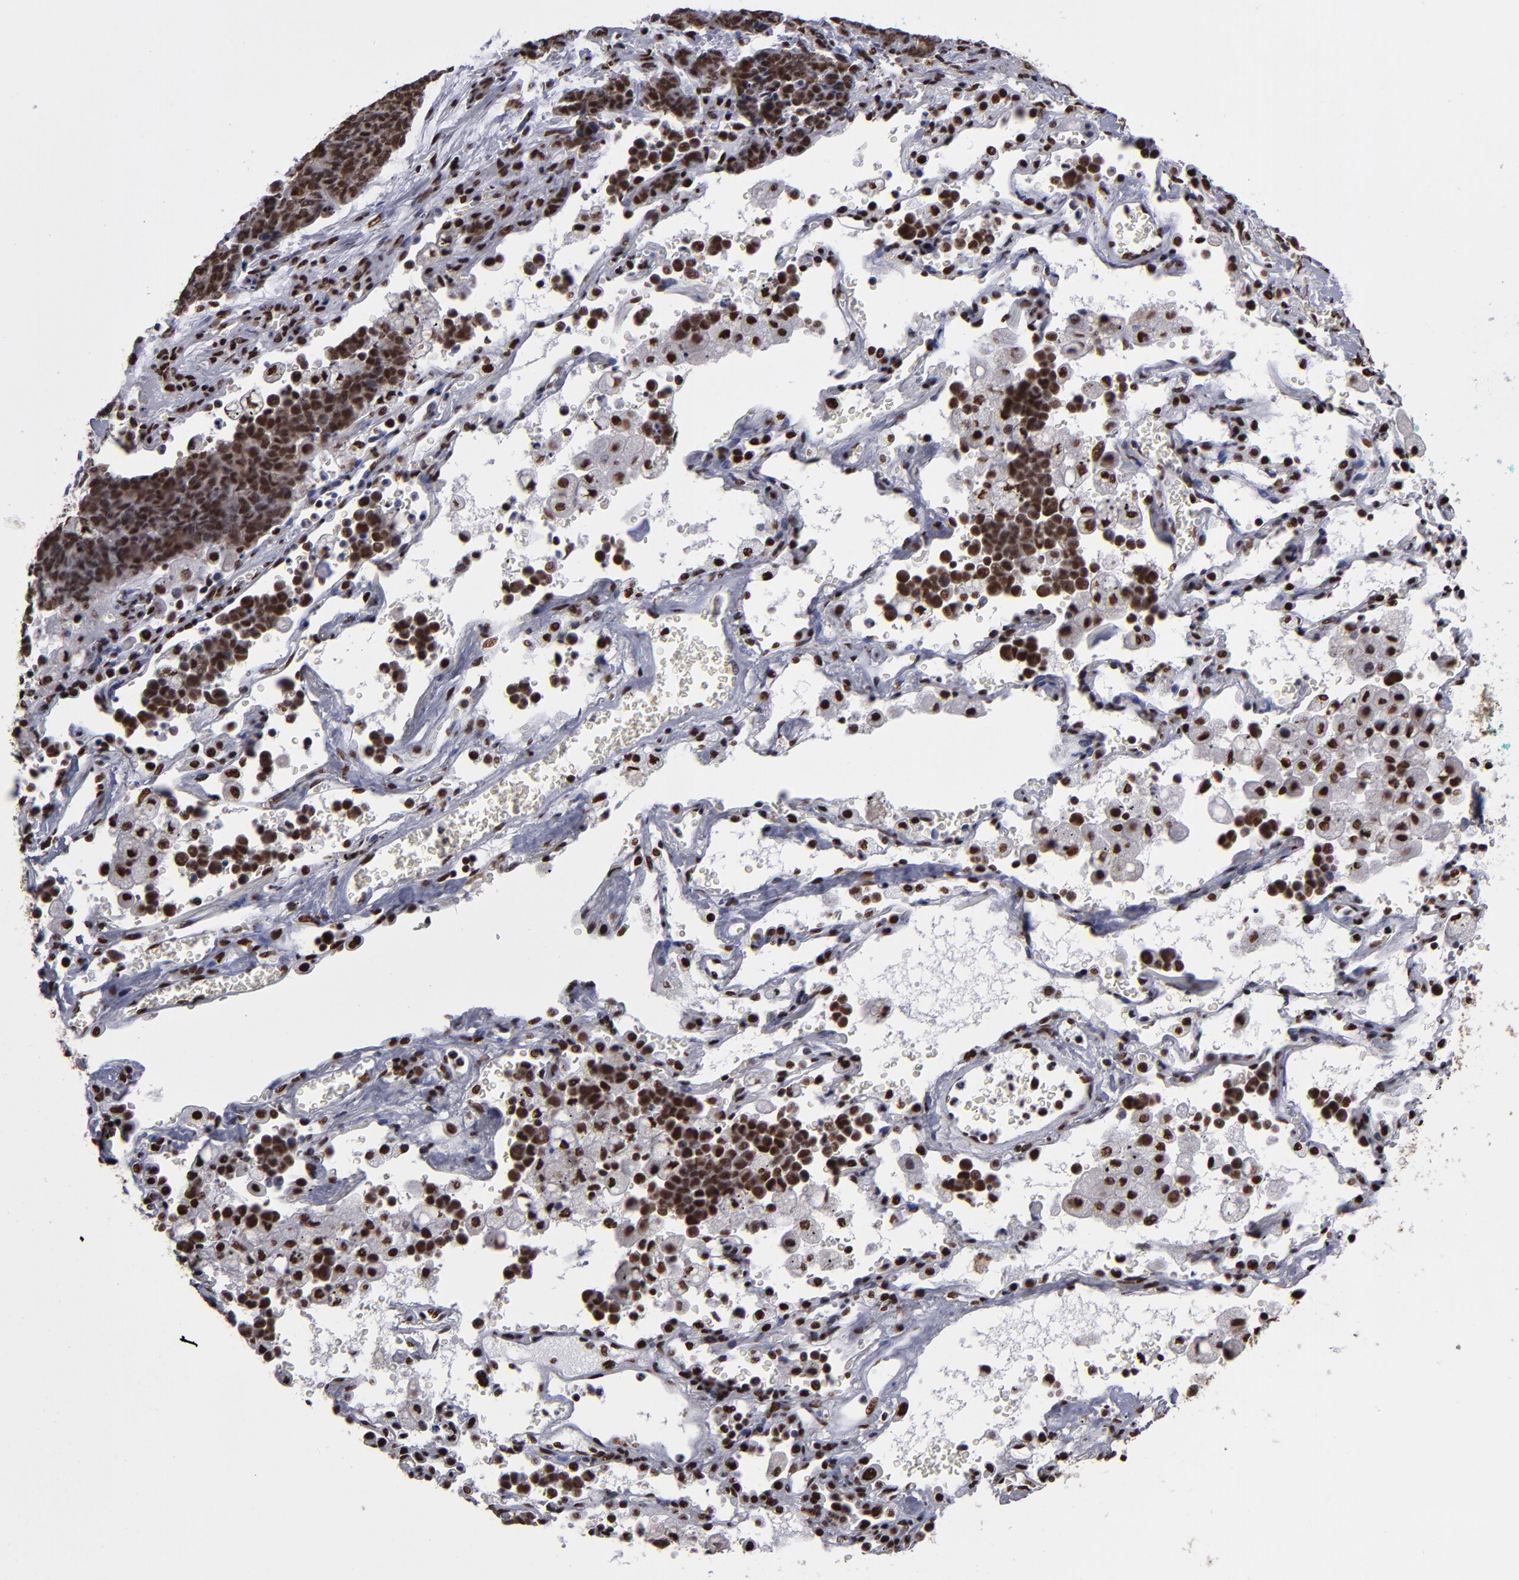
{"staining": {"intensity": "strong", "quantity": ">75%", "location": "nuclear"}, "tissue": "lung cancer", "cell_type": "Tumor cells", "image_type": "cancer", "snomed": [{"axis": "morphology", "description": "Neoplasm, malignant, NOS"}, {"axis": "topography", "description": "Lung"}], "caption": "Protein staining demonstrates strong nuclear positivity in about >75% of tumor cells in lung malignant neoplasm. (Stains: DAB (3,3'-diaminobenzidine) in brown, nuclei in blue, Microscopy: brightfield microscopy at high magnification).", "gene": "MRE11", "patient": {"sex": "female", "age": 58}}